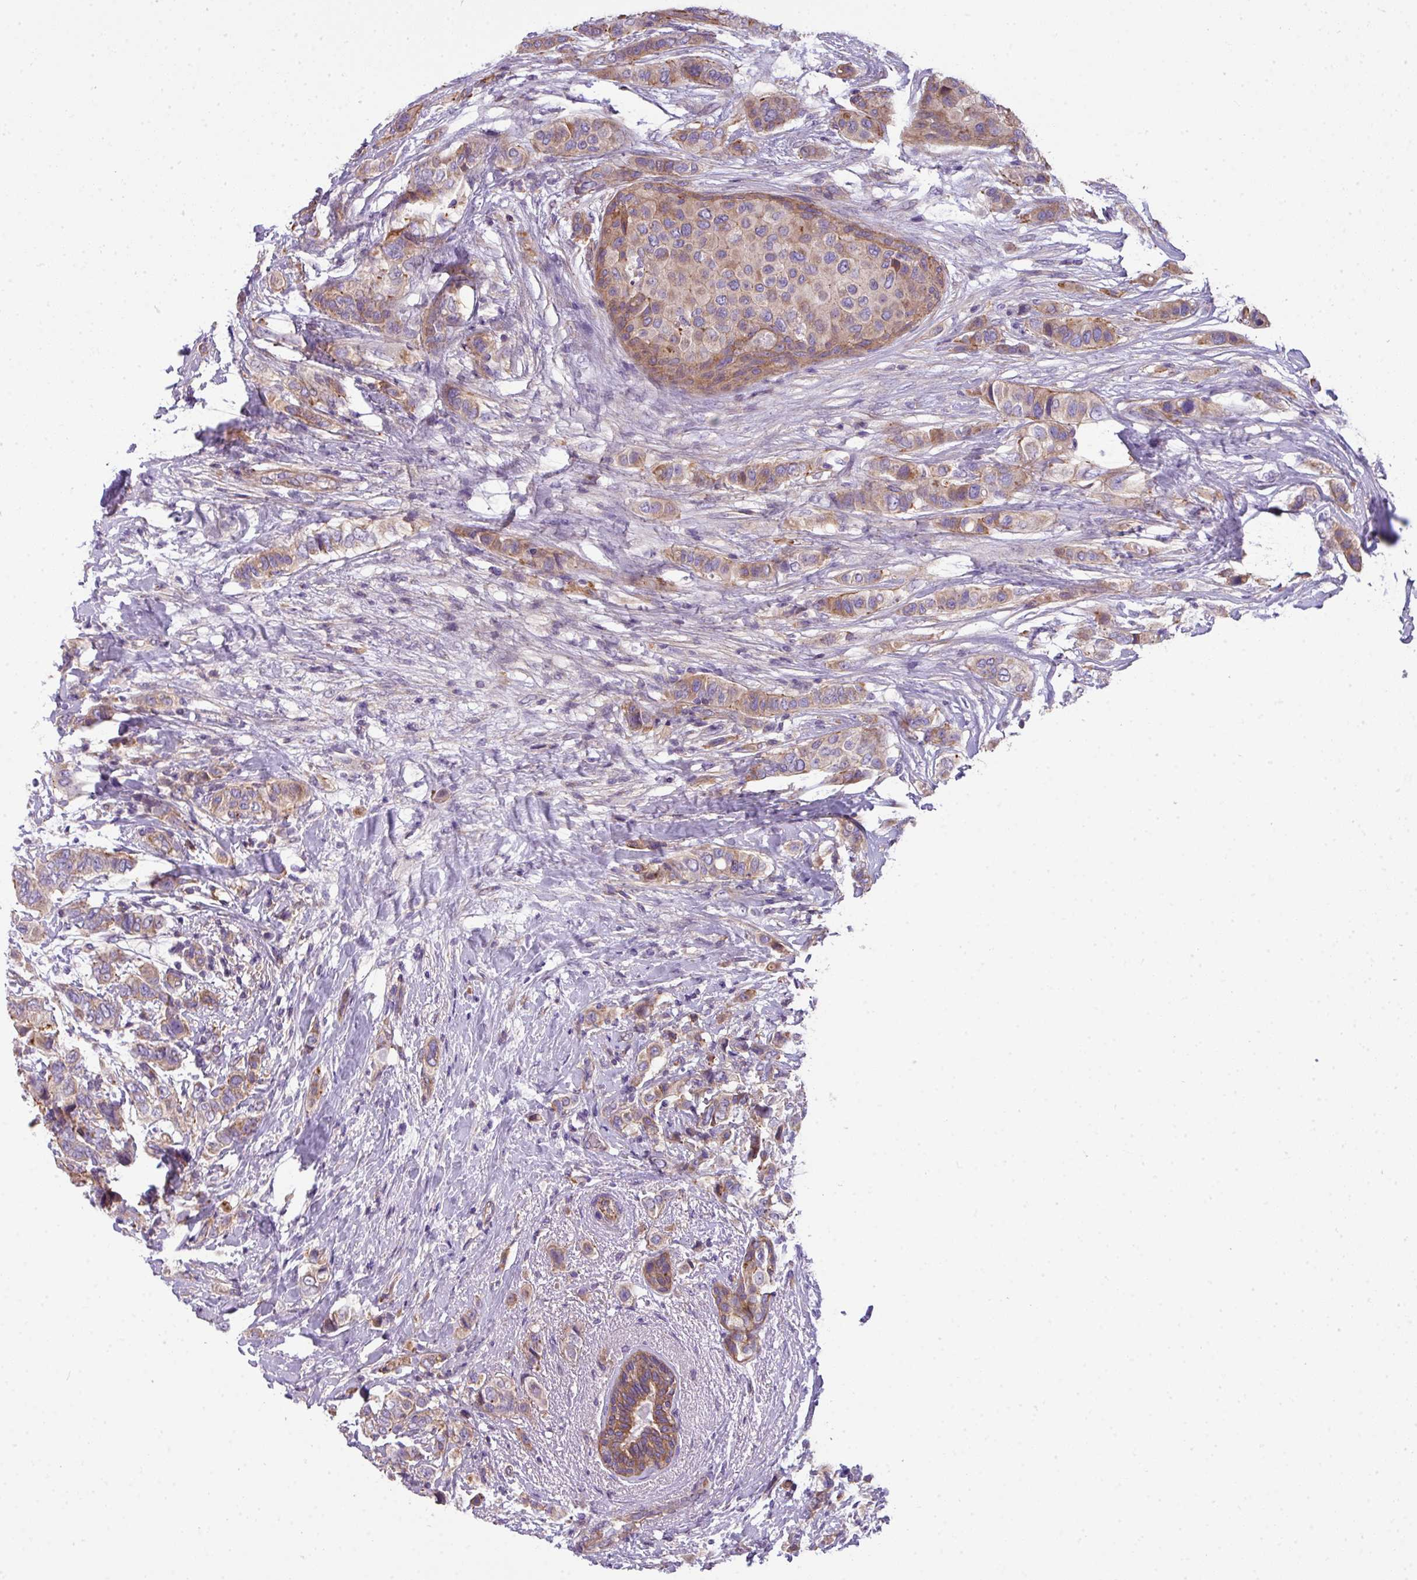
{"staining": {"intensity": "weak", "quantity": ">75%", "location": "cytoplasmic/membranous"}, "tissue": "breast cancer", "cell_type": "Tumor cells", "image_type": "cancer", "snomed": [{"axis": "morphology", "description": "Lobular carcinoma"}, {"axis": "topography", "description": "Breast"}], "caption": "Tumor cells reveal weak cytoplasmic/membranous staining in approximately >75% of cells in breast cancer. (DAB (3,3'-diaminobenzidine) = brown stain, brightfield microscopy at high magnification).", "gene": "PALS2", "patient": {"sex": "female", "age": 51}}